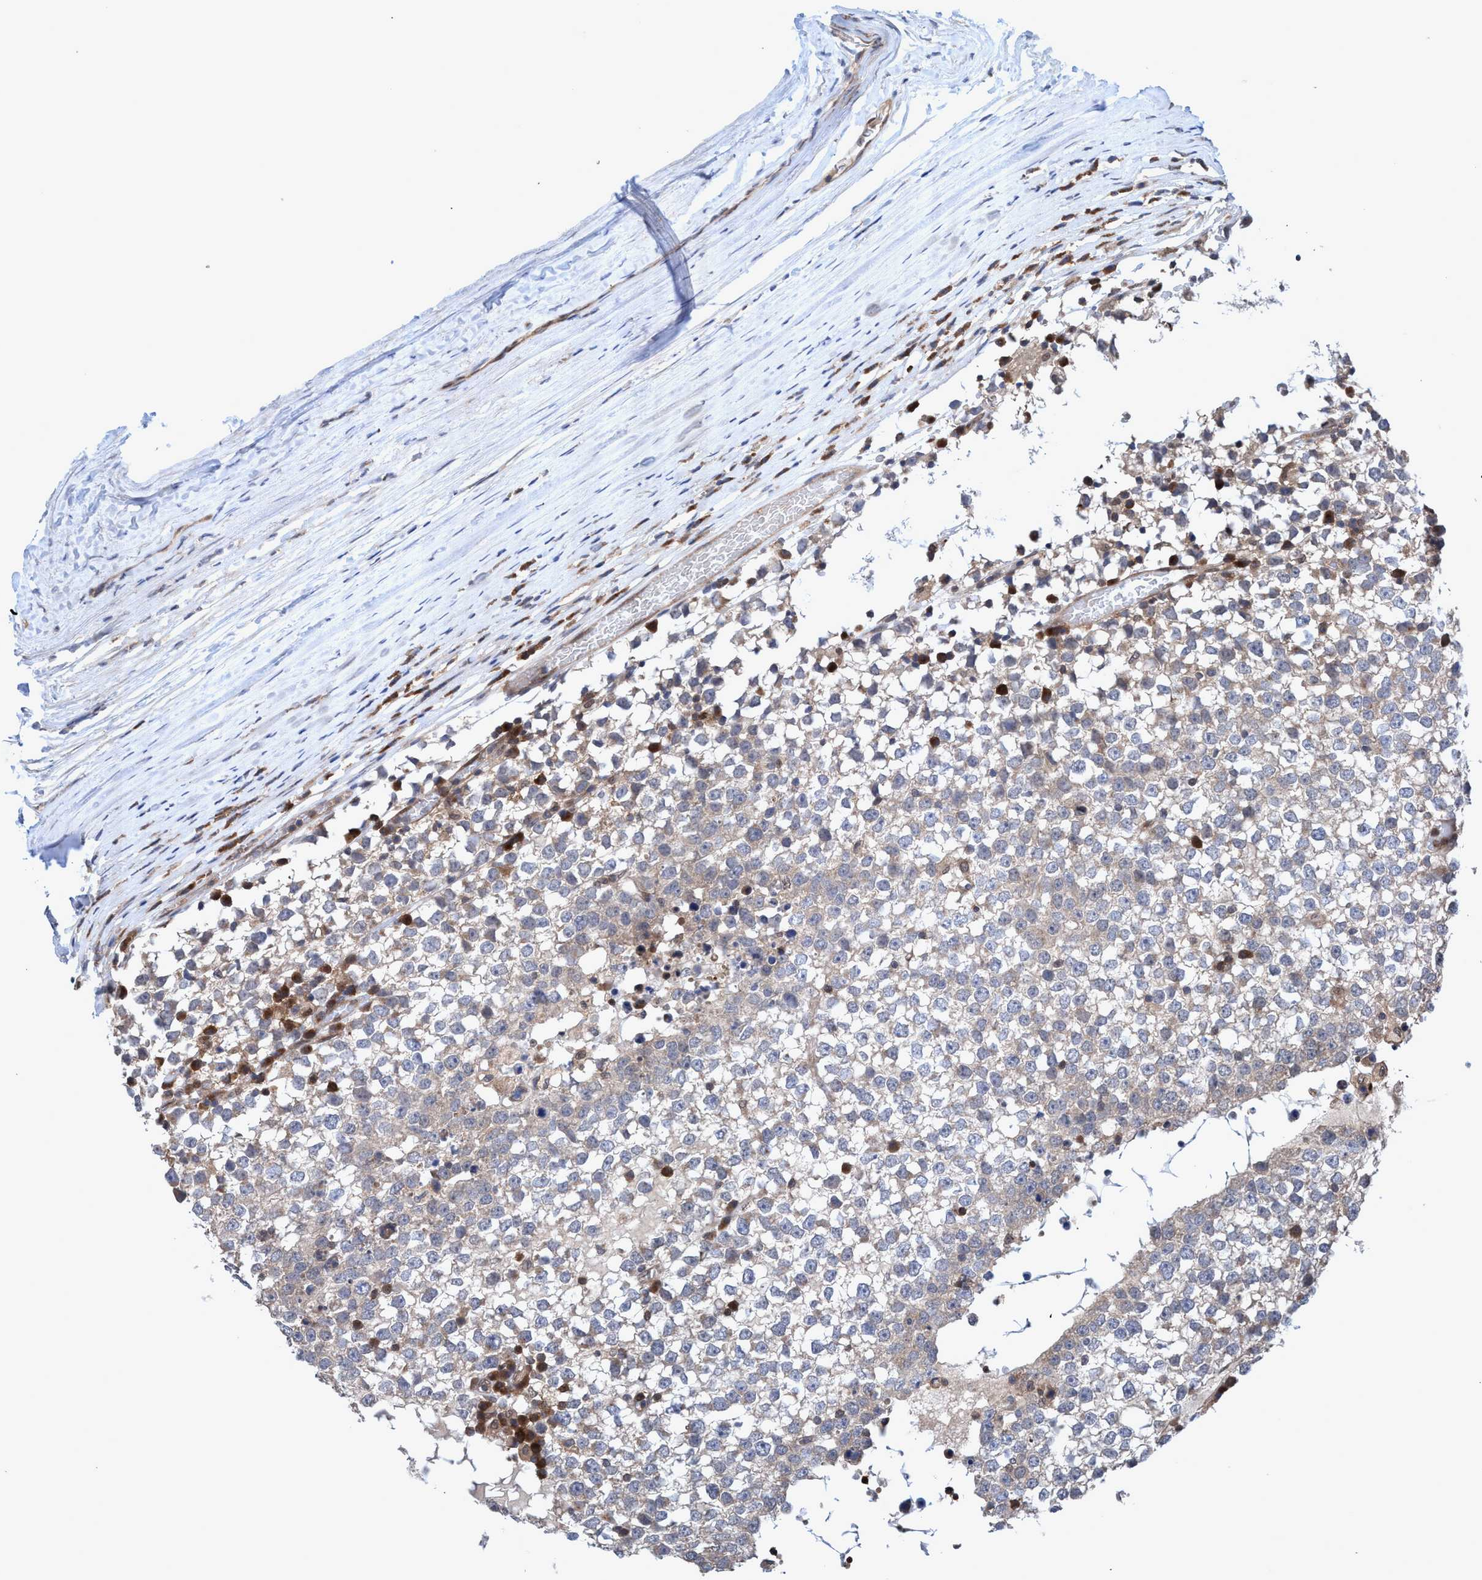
{"staining": {"intensity": "weak", "quantity": "25%-75%", "location": "cytoplasmic/membranous"}, "tissue": "testis cancer", "cell_type": "Tumor cells", "image_type": "cancer", "snomed": [{"axis": "morphology", "description": "Seminoma, NOS"}, {"axis": "topography", "description": "Testis"}], "caption": "Approximately 25%-75% of tumor cells in human testis cancer (seminoma) show weak cytoplasmic/membranous protein positivity as visualized by brown immunohistochemical staining.", "gene": "GLOD4", "patient": {"sex": "male", "age": 65}}